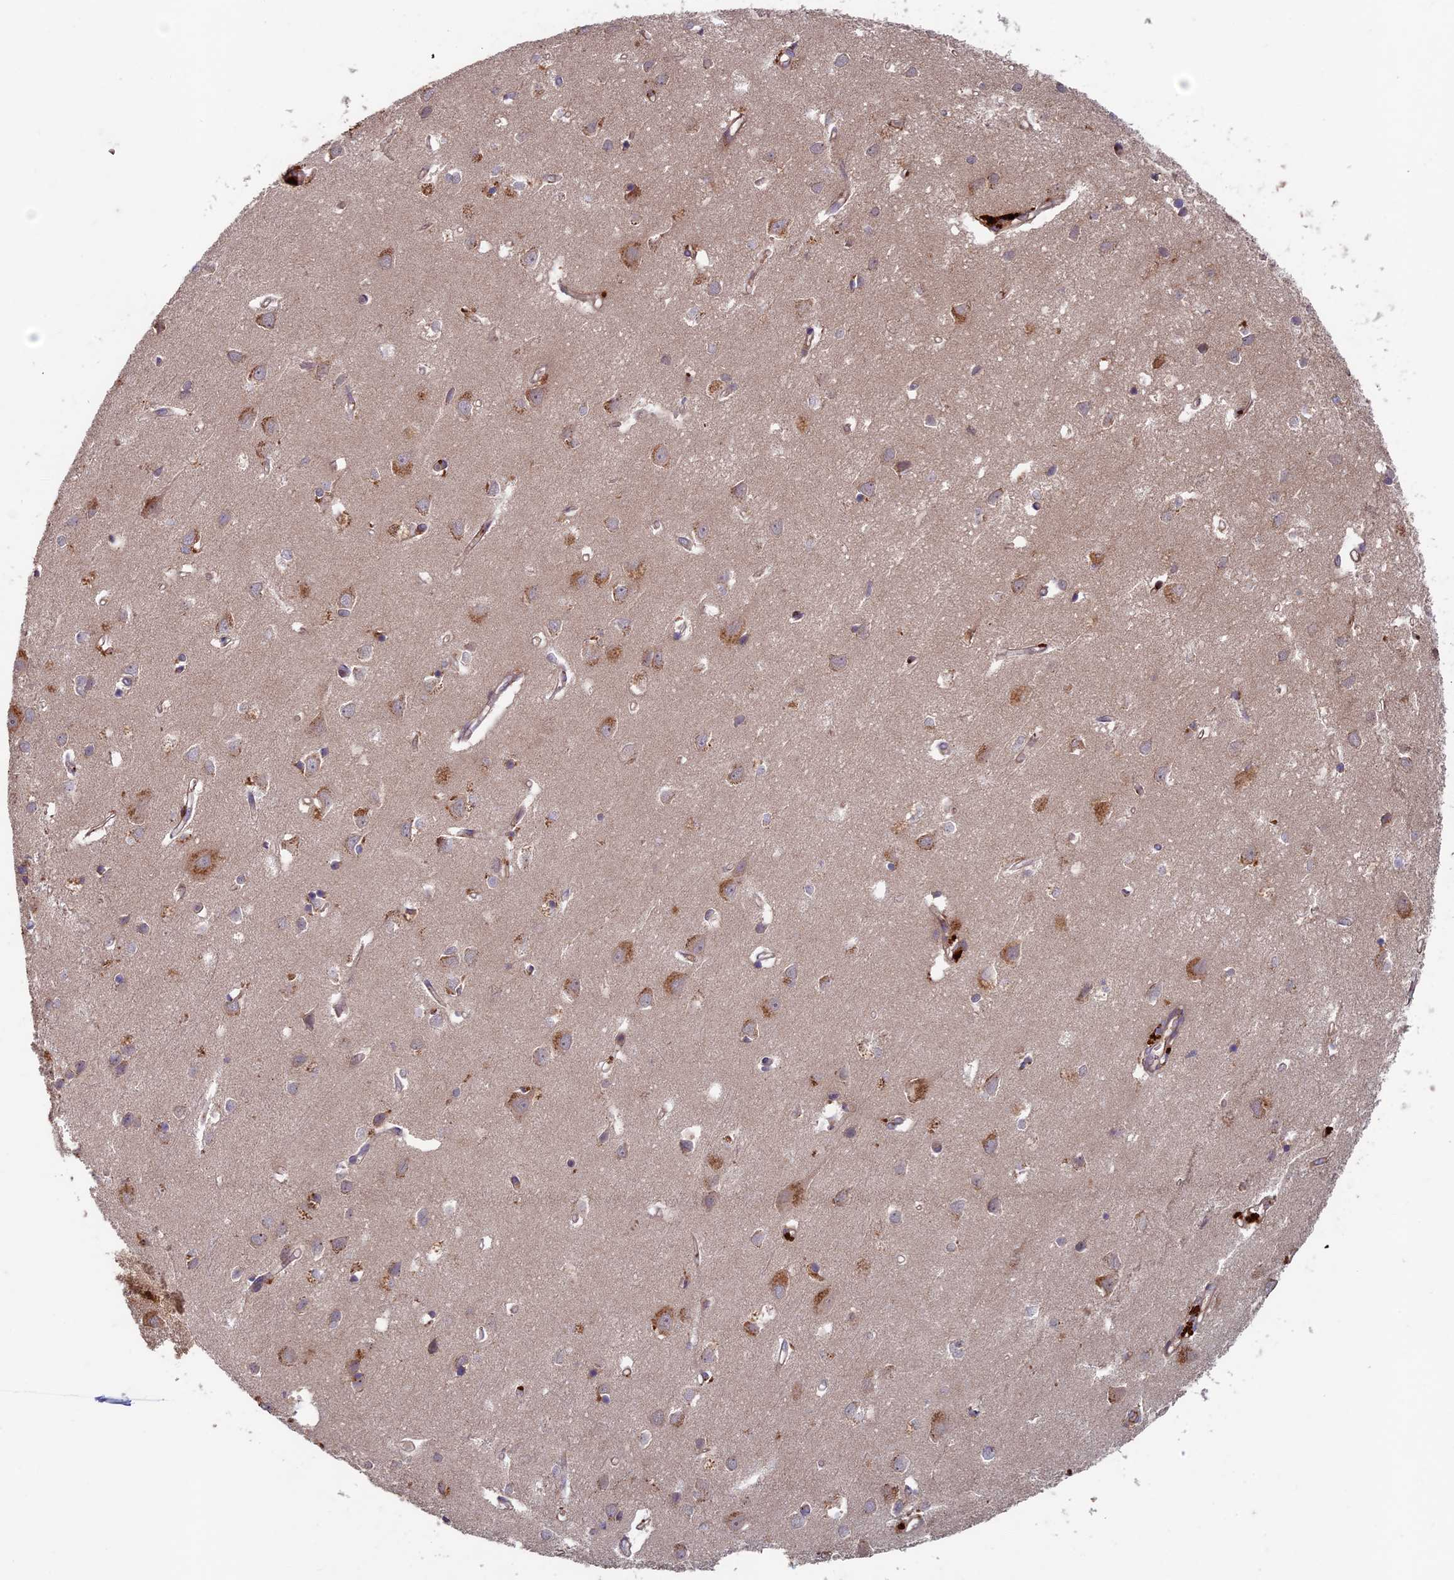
{"staining": {"intensity": "moderate", "quantity": ">75%", "location": "cytoplasmic/membranous"}, "tissue": "cerebral cortex", "cell_type": "Endothelial cells", "image_type": "normal", "snomed": [{"axis": "morphology", "description": "Normal tissue, NOS"}, {"axis": "topography", "description": "Cerebral cortex"}], "caption": "DAB immunohistochemical staining of benign human cerebral cortex reveals moderate cytoplasmic/membranous protein staining in about >75% of endothelial cells. (DAB (3,3'-diaminobenzidine) IHC, brown staining for protein, blue staining for nuclei).", "gene": "RCCD1", "patient": {"sex": "female", "age": 64}}